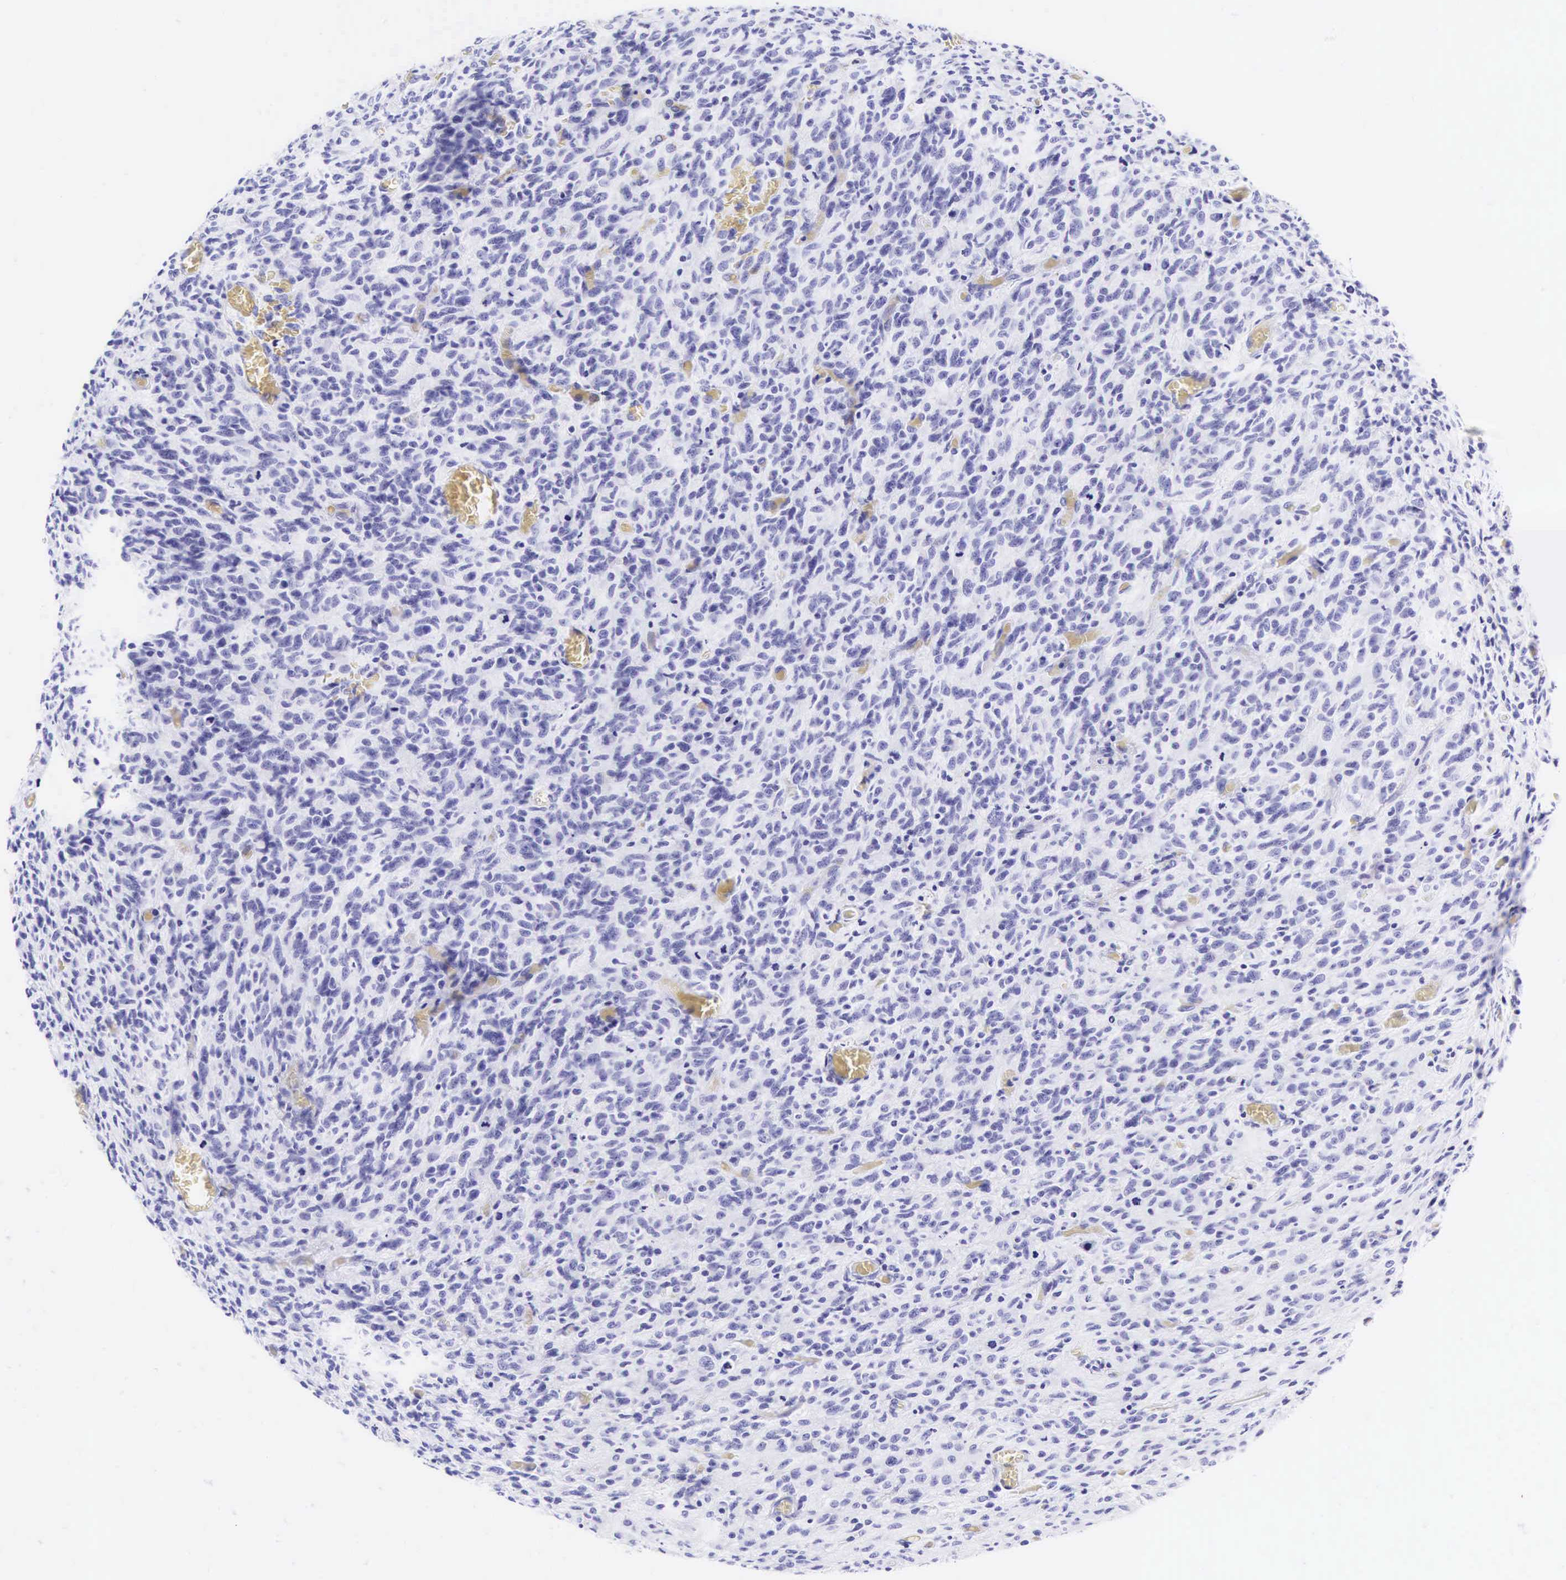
{"staining": {"intensity": "negative", "quantity": "none", "location": "none"}, "tissue": "glioma", "cell_type": "Tumor cells", "image_type": "cancer", "snomed": [{"axis": "morphology", "description": "Glioma, malignant, High grade"}, {"axis": "topography", "description": "Brain"}], "caption": "Immunohistochemical staining of human high-grade glioma (malignant) reveals no significant expression in tumor cells. (DAB (3,3'-diaminobenzidine) IHC visualized using brightfield microscopy, high magnification).", "gene": "KRT18", "patient": {"sex": "male", "age": 56}}